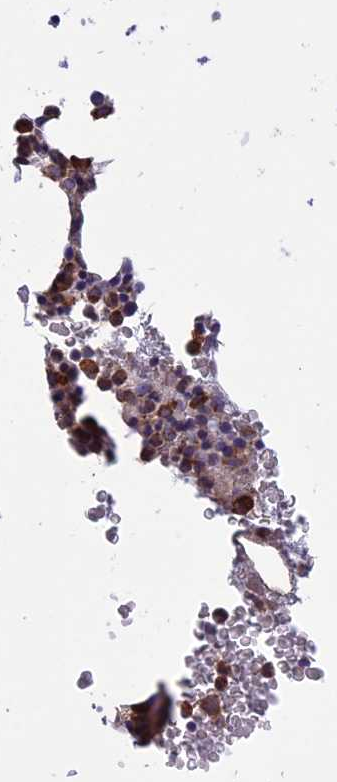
{"staining": {"intensity": "moderate", "quantity": "25%-75%", "location": "cytoplasmic/membranous"}, "tissue": "bone marrow", "cell_type": "Hematopoietic cells", "image_type": "normal", "snomed": [{"axis": "morphology", "description": "Normal tissue, NOS"}, {"axis": "morphology", "description": "Inflammation, NOS"}, {"axis": "topography", "description": "Bone marrow"}], "caption": "Unremarkable bone marrow displays moderate cytoplasmic/membranous positivity in about 25%-75% of hematopoietic cells Immunohistochemistry (ihc) stains the protein of interest in brown and the nuclei are stained blue..", "gene": "DMRTA2", "patient": {"sex": "female", "age": 78}}